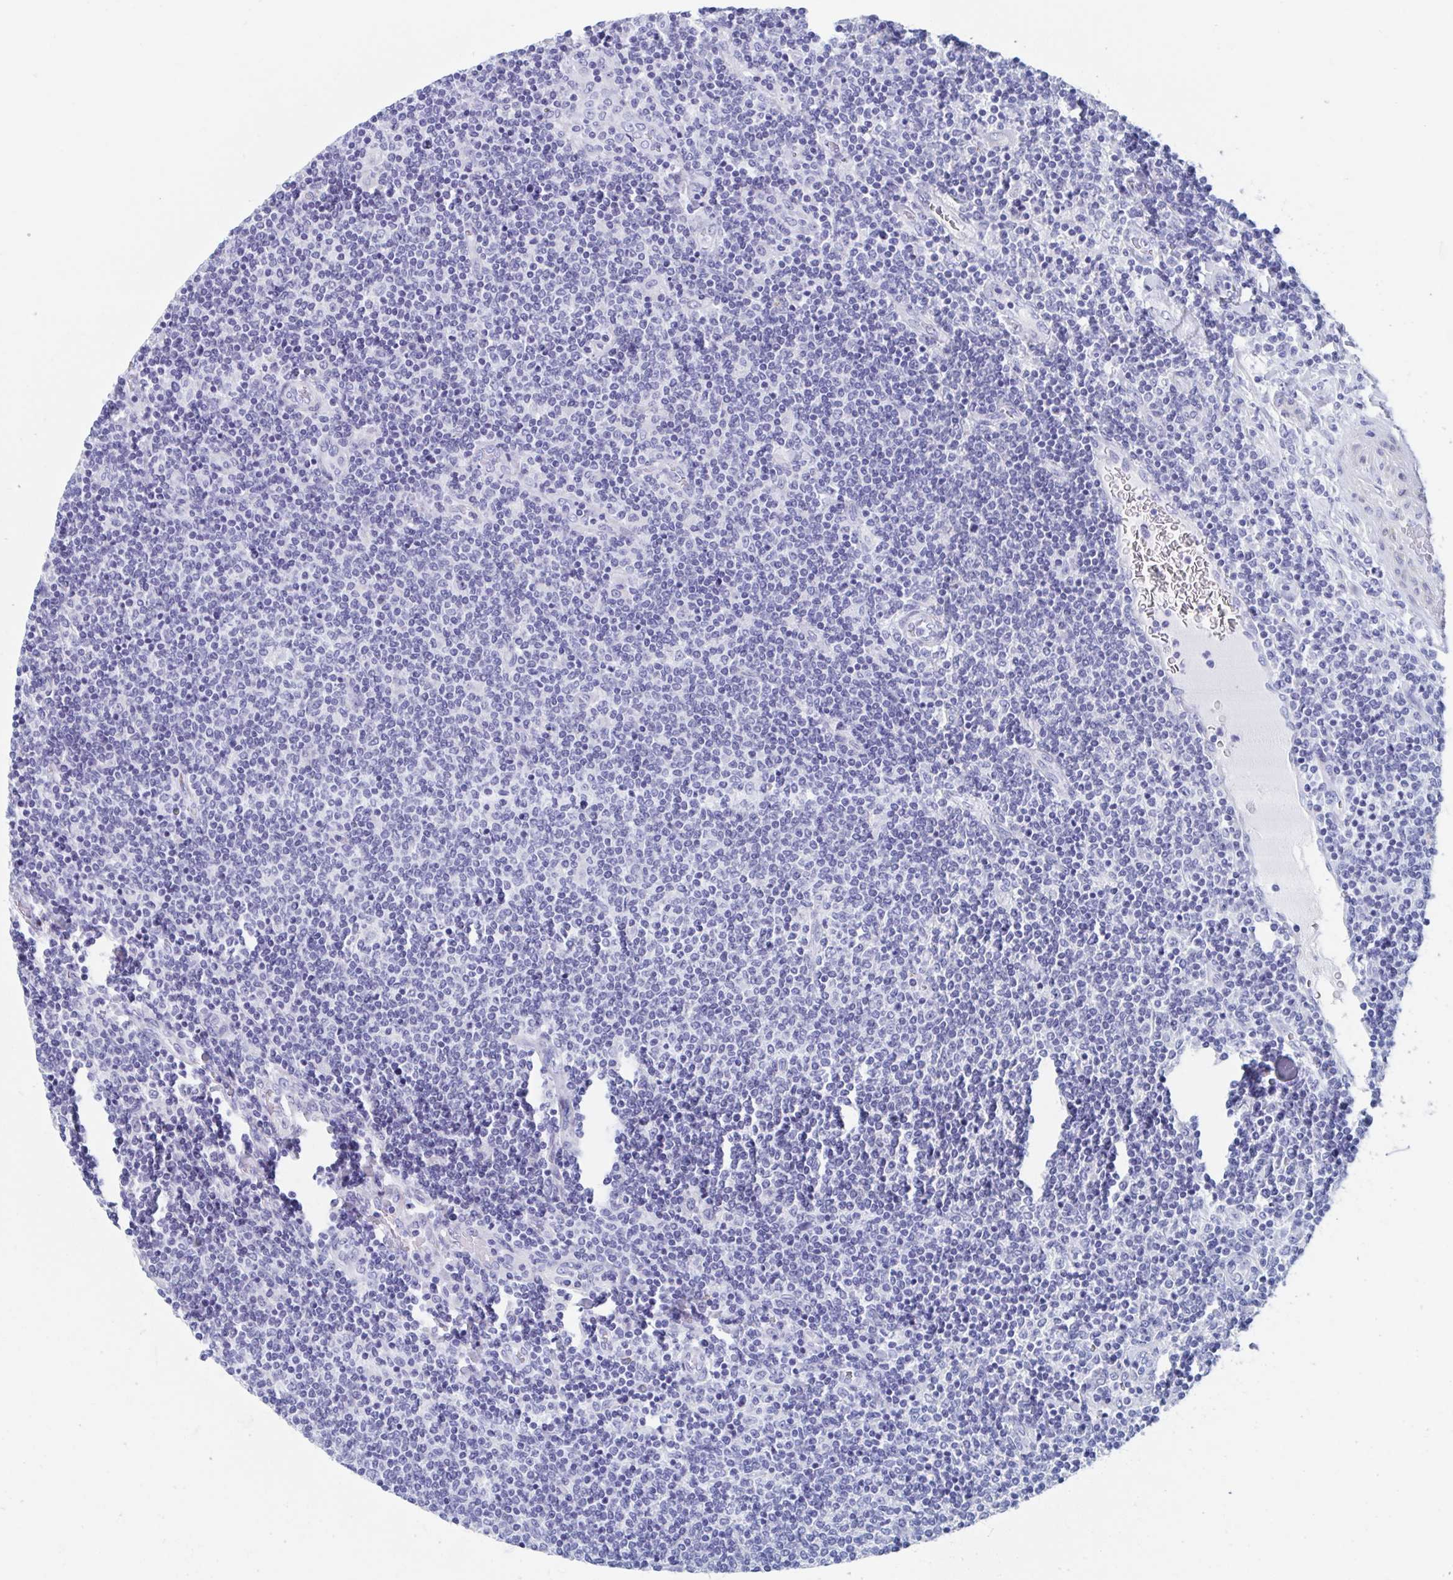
{"staining": {"intensity": "negative", "quantity": "none", "location": "none"}, "tissue": "lymphoma", "cell_type": "Tumor cells", "image_type": "cancer", "snomed": [{"axis": "morphology", "description": "Malignant lymphoma, non-Hodgkin's type, Low grade"}, {"axis": "topography", "description": "Lymph node"}], "caption": "Tumor cells are negative for protein expression in human lymphoma. The staining is performed using DAB brown chromogen with nuclei counter-stained in using hematoxylin.", "gene": "SHCBP1L", "patient": {"sex": "male", "age": 52}}